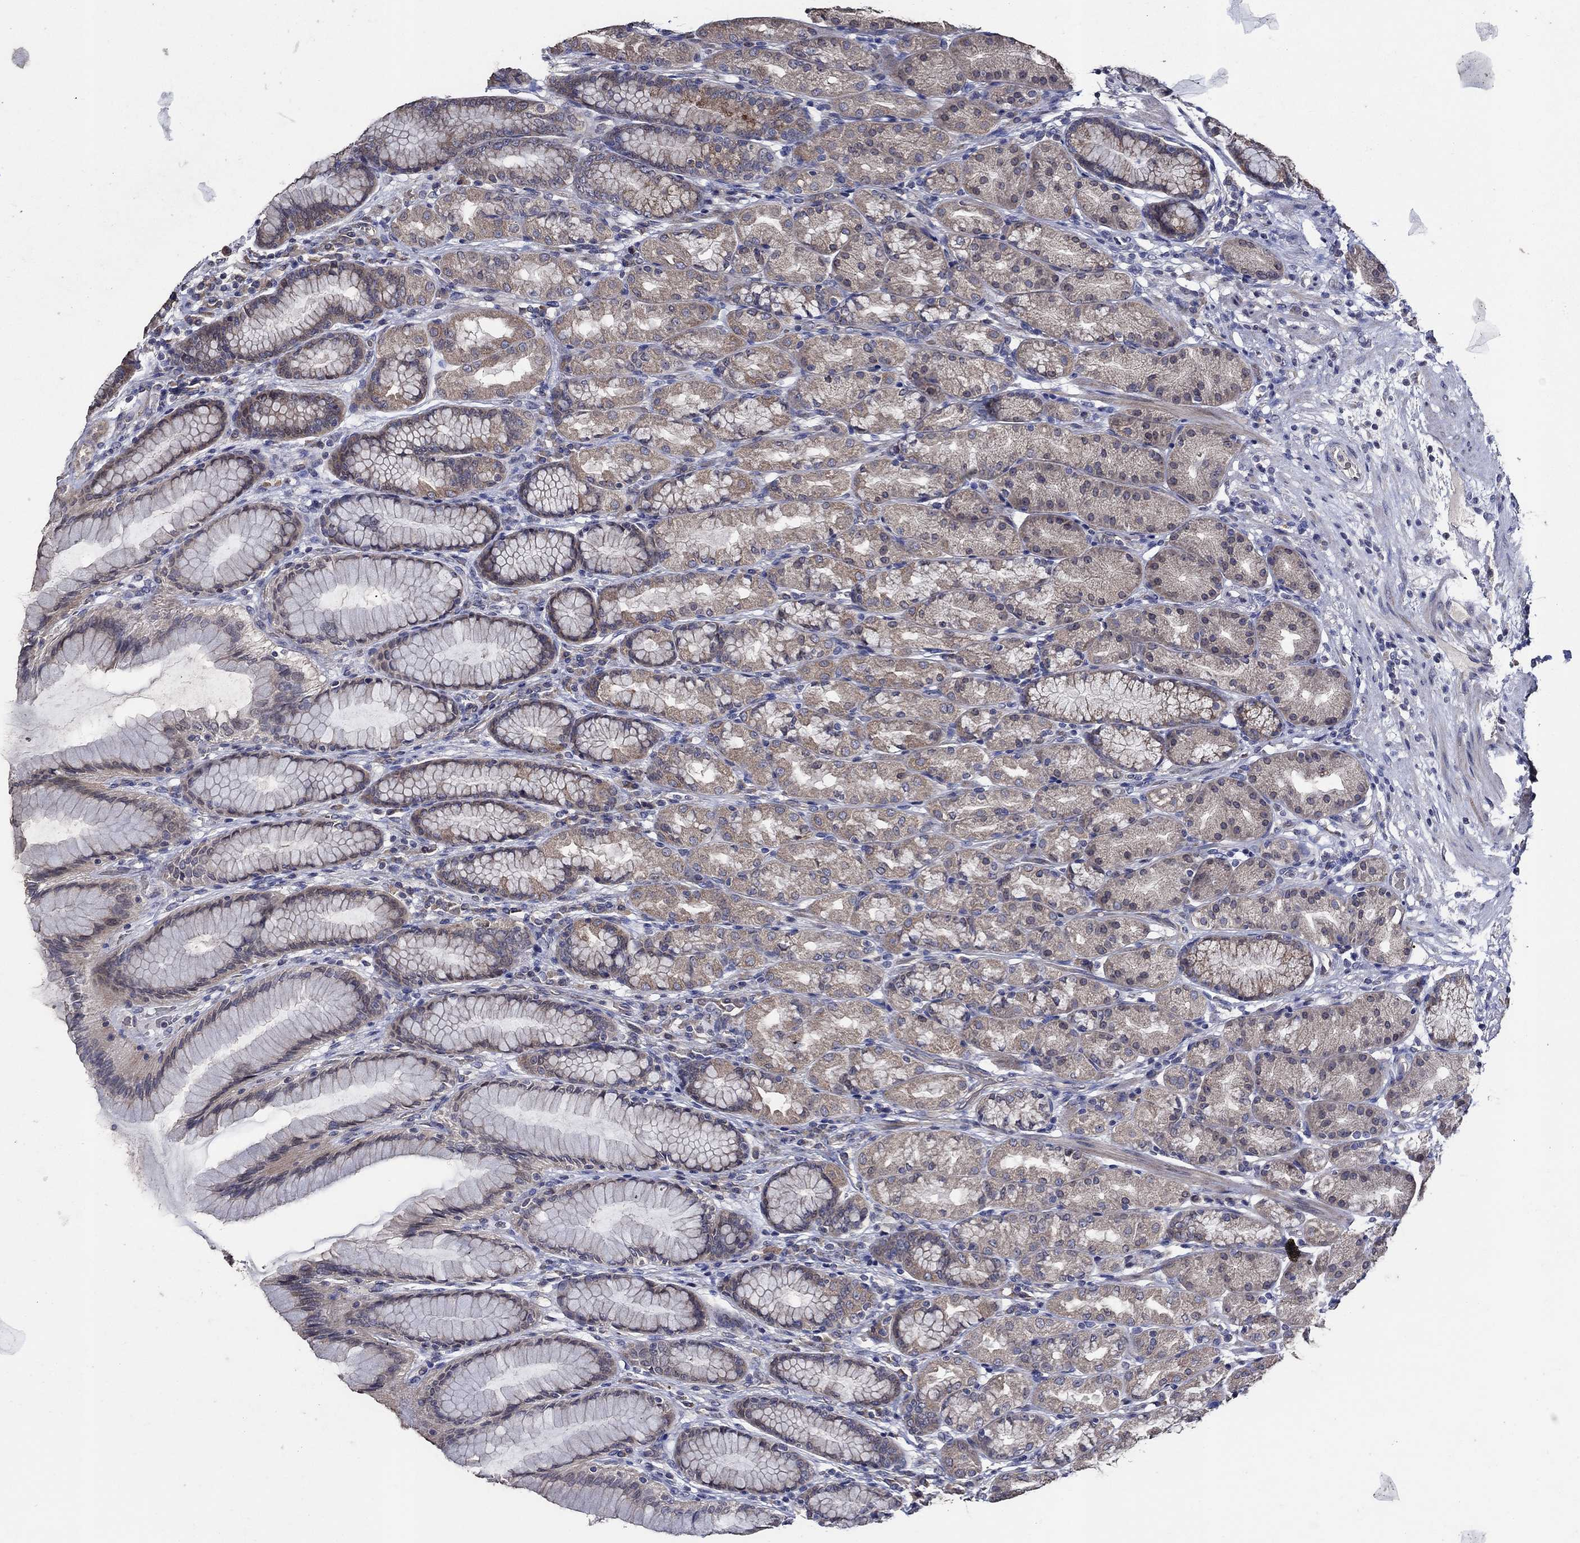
{"staining": {"intensity": "weak", "quantity": "25%-75%", "location": "cytoplasmic/membranous"}, "tissue": "stomach", "cell_type": "Glandular cells", "image_type": "normal", "snomed": [{"axis": "morphology", "description": "Normal tissue, NOS"}, {"axis": "morphology", "description": "Adenocarcinoma, NOS"}, {"axis": "topography", "description": "Stomach"}], "caption": "High-magnification brightfield microscopy of normal stomach stained with DAB (3,3'-diaminobenzidine) (brown) and counterstained with hematoxylin (blue). glandular cells exhibit weak cytoplasmic/membranous positivity is appreciated in about25%-75% of cells.", "gene": "HAP1", "patient": {"sex": "female", "age": 79}}